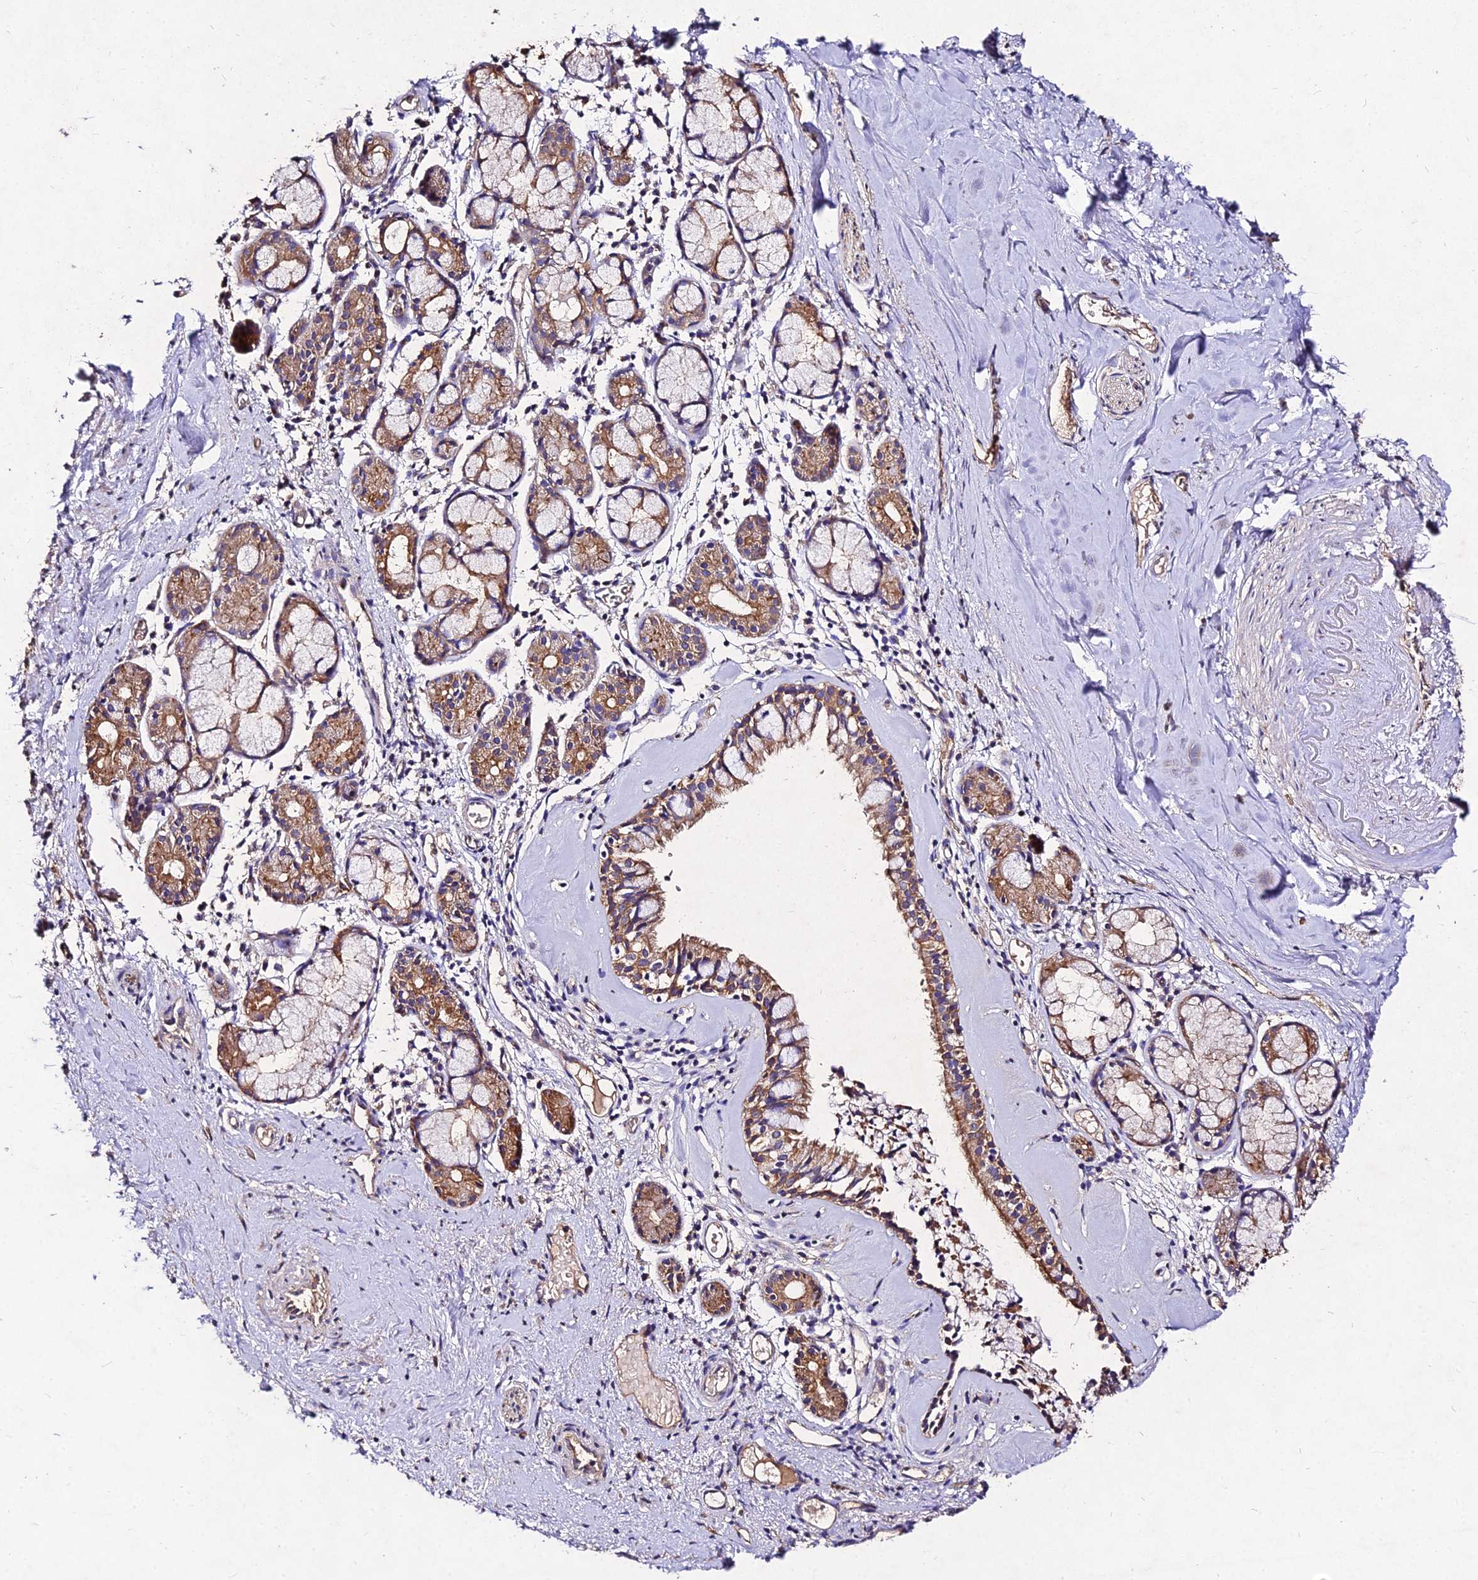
{"staining": {"intensity": "moderate", "quantity": ">75%", "location": "cytoplasmic/membranous"}, "tissue": "nasopharynx", "cell_type": "Respiratory epithelial cells", "image_type": "normal", "snomed": [{"axis": "morphology", "description": "Normal tissue, NOS"}, {"axis": "topography", "description": "Nasopharynx"}], "caption": "Unremarkable nasopharynx displays moderate cytoplasmic/membranous positivity in about >75% of respiratory epithelial cells, visualized by immunohistochemistry.", "gene": "AP3M1", "patient": {"sex": "male", "age": 82}}